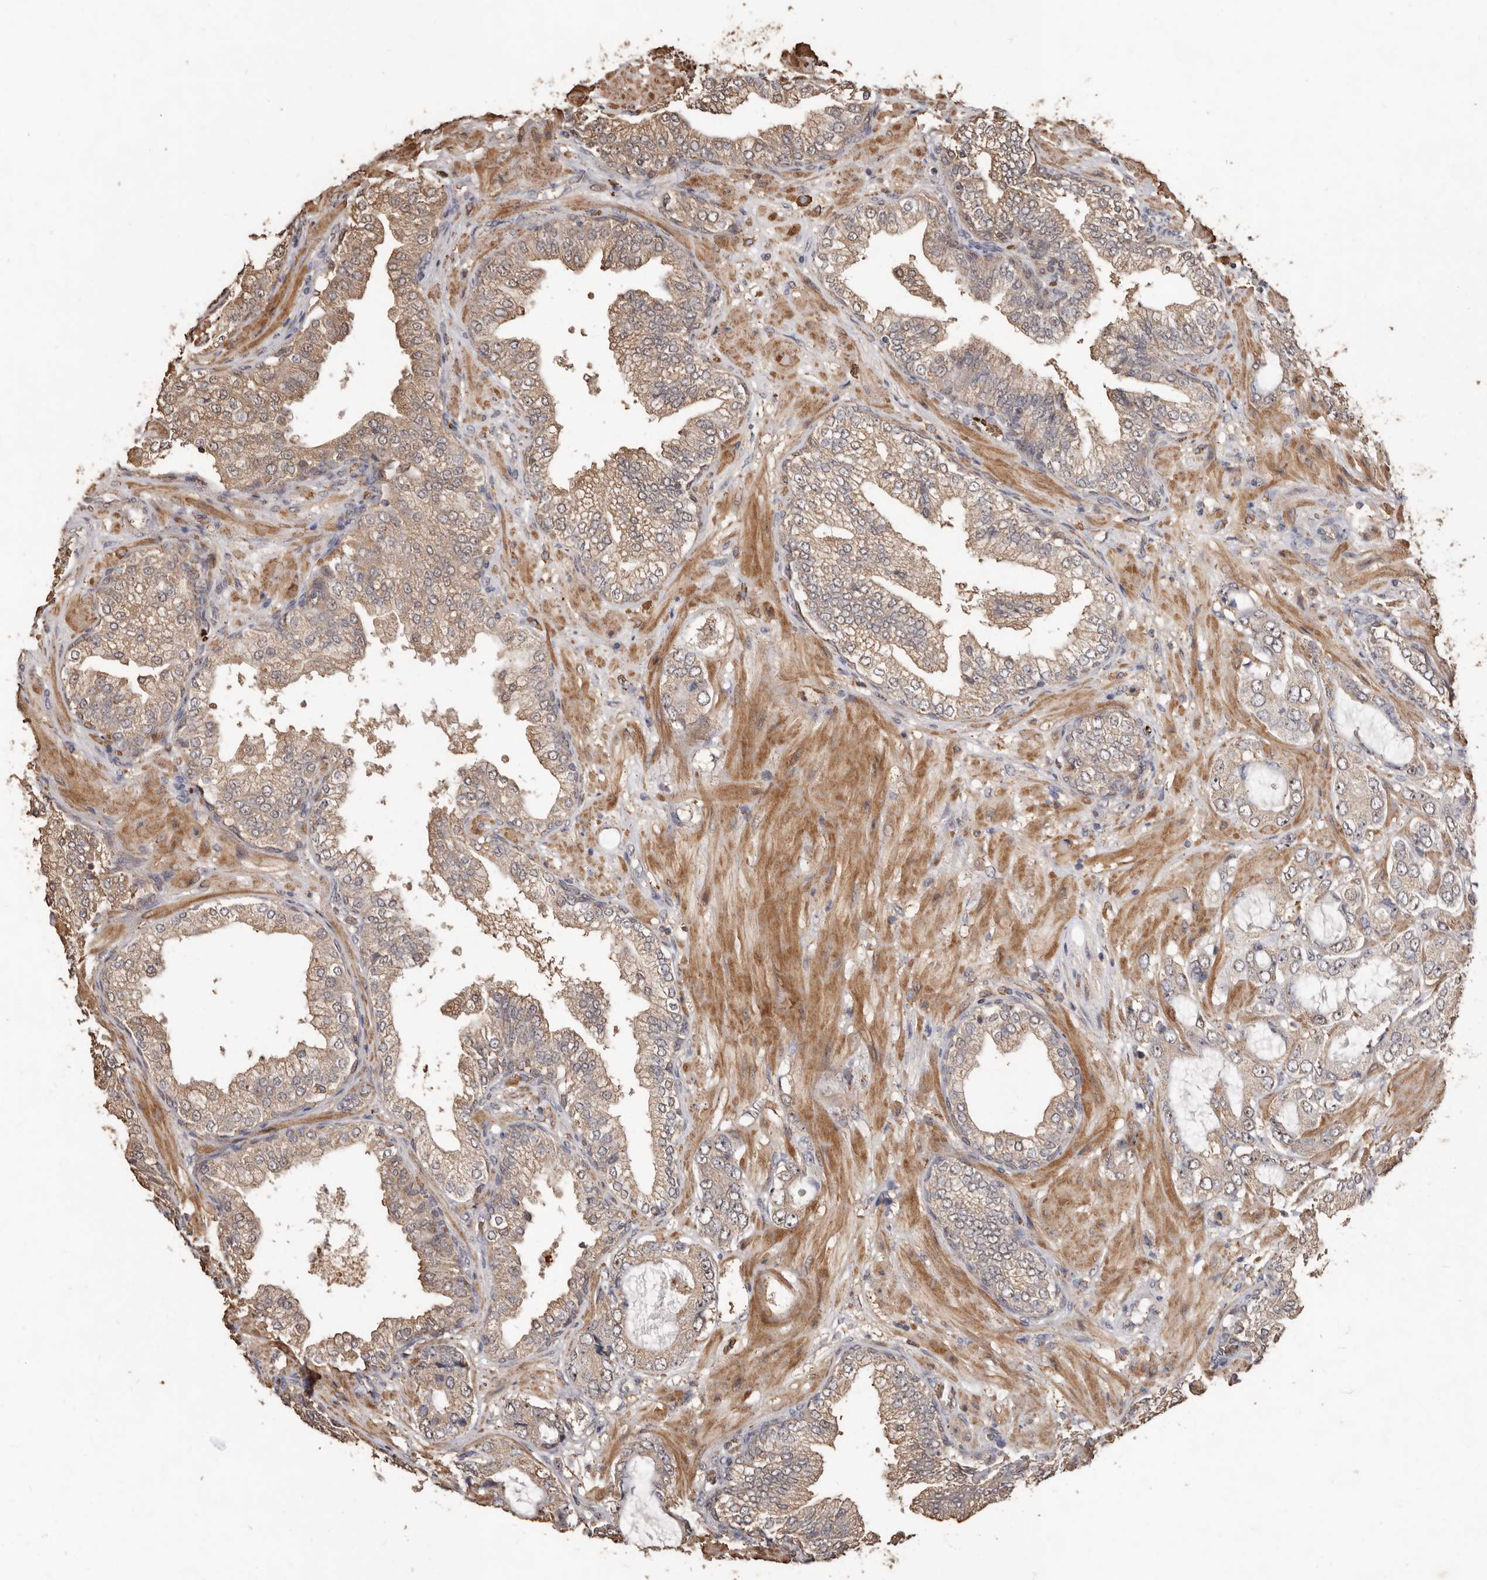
{"staining": {"intensity": "weak", "quantity": "25%-75%", "location": "cytoplasmic/membranous"}, "tissue": "prostate cancer", "cell_type": "Tumor cells", "image_type": "cancer", "snomed": [{"axis": "morphology", "description": "Adenocarcinoma, High grade"}, {"axis": "topography", "description": "Prostate"}], "caption": "Protein staining displays weak cytoplasmic/membranous positivity in about 25%-75% of tumor cells in adenocarcinoma (high-grade) (prostate). Using DAB (brown) and hematoxylin (blue) stains, captured at high magnification using brightfield microscopy.", "gene": "GRAMD2A", "patient": {"sex": "male", "age": 59}}